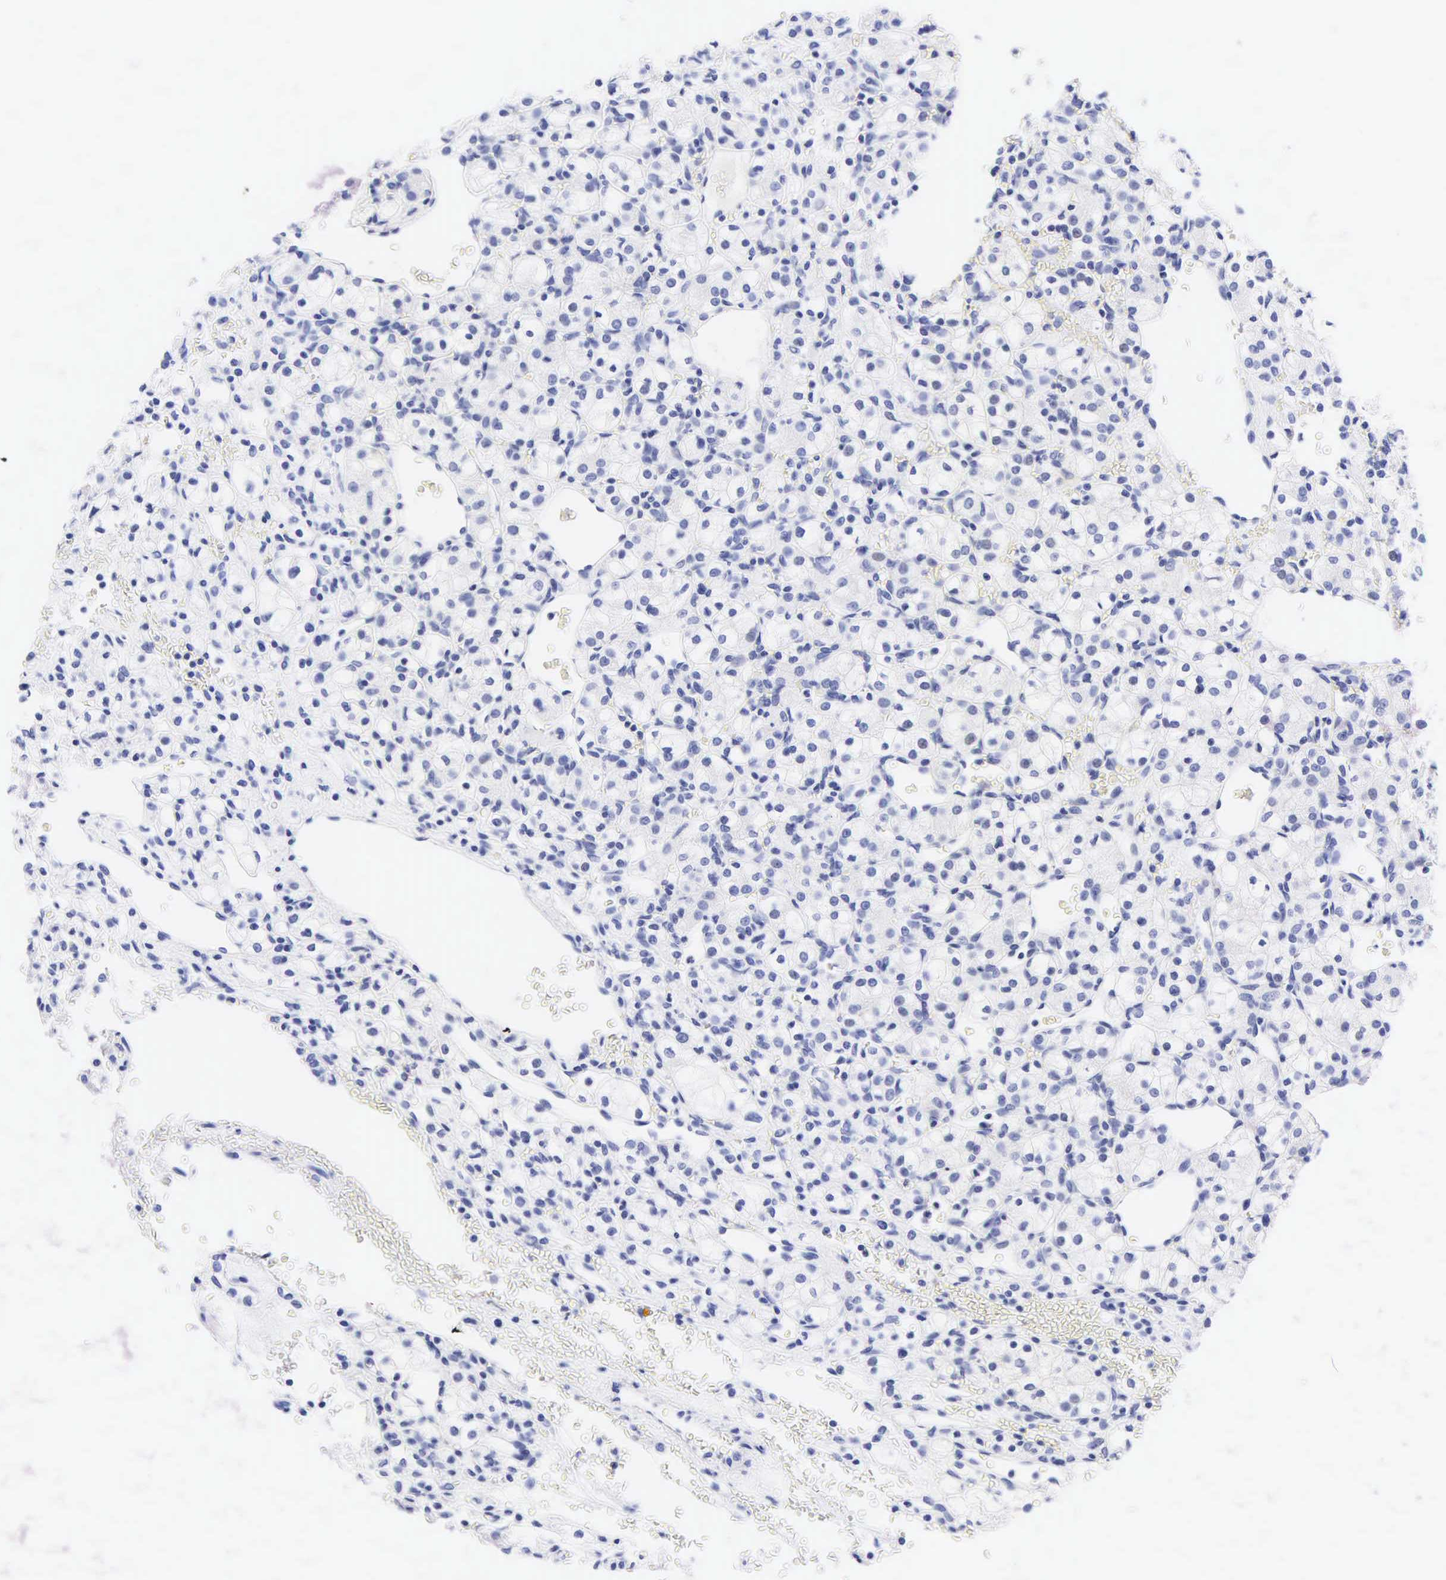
{"staining": {"intensity": "negative", "quantity": "none", "location": "none"}, "tissue": "renal cancer", "cell_type": "Tumor cells", "image_type": "cancer", "snomed": [{"axis": "morphology", "description": "Adenocarcinoma, NOS"}, {"axis": "topography", "description": "Kidney"}], "caption": "High power microscopy photomicrograph of an IHC photomicrograph of renal adenocarcinoma, revealing no significant staining in tumor cells. (DAB (3,3'-diaminobenzidine) IHC visualized using brightfield microscopy, high magnification).", "gene": "DES", "patient": {"sex": "female", "age": 62}}